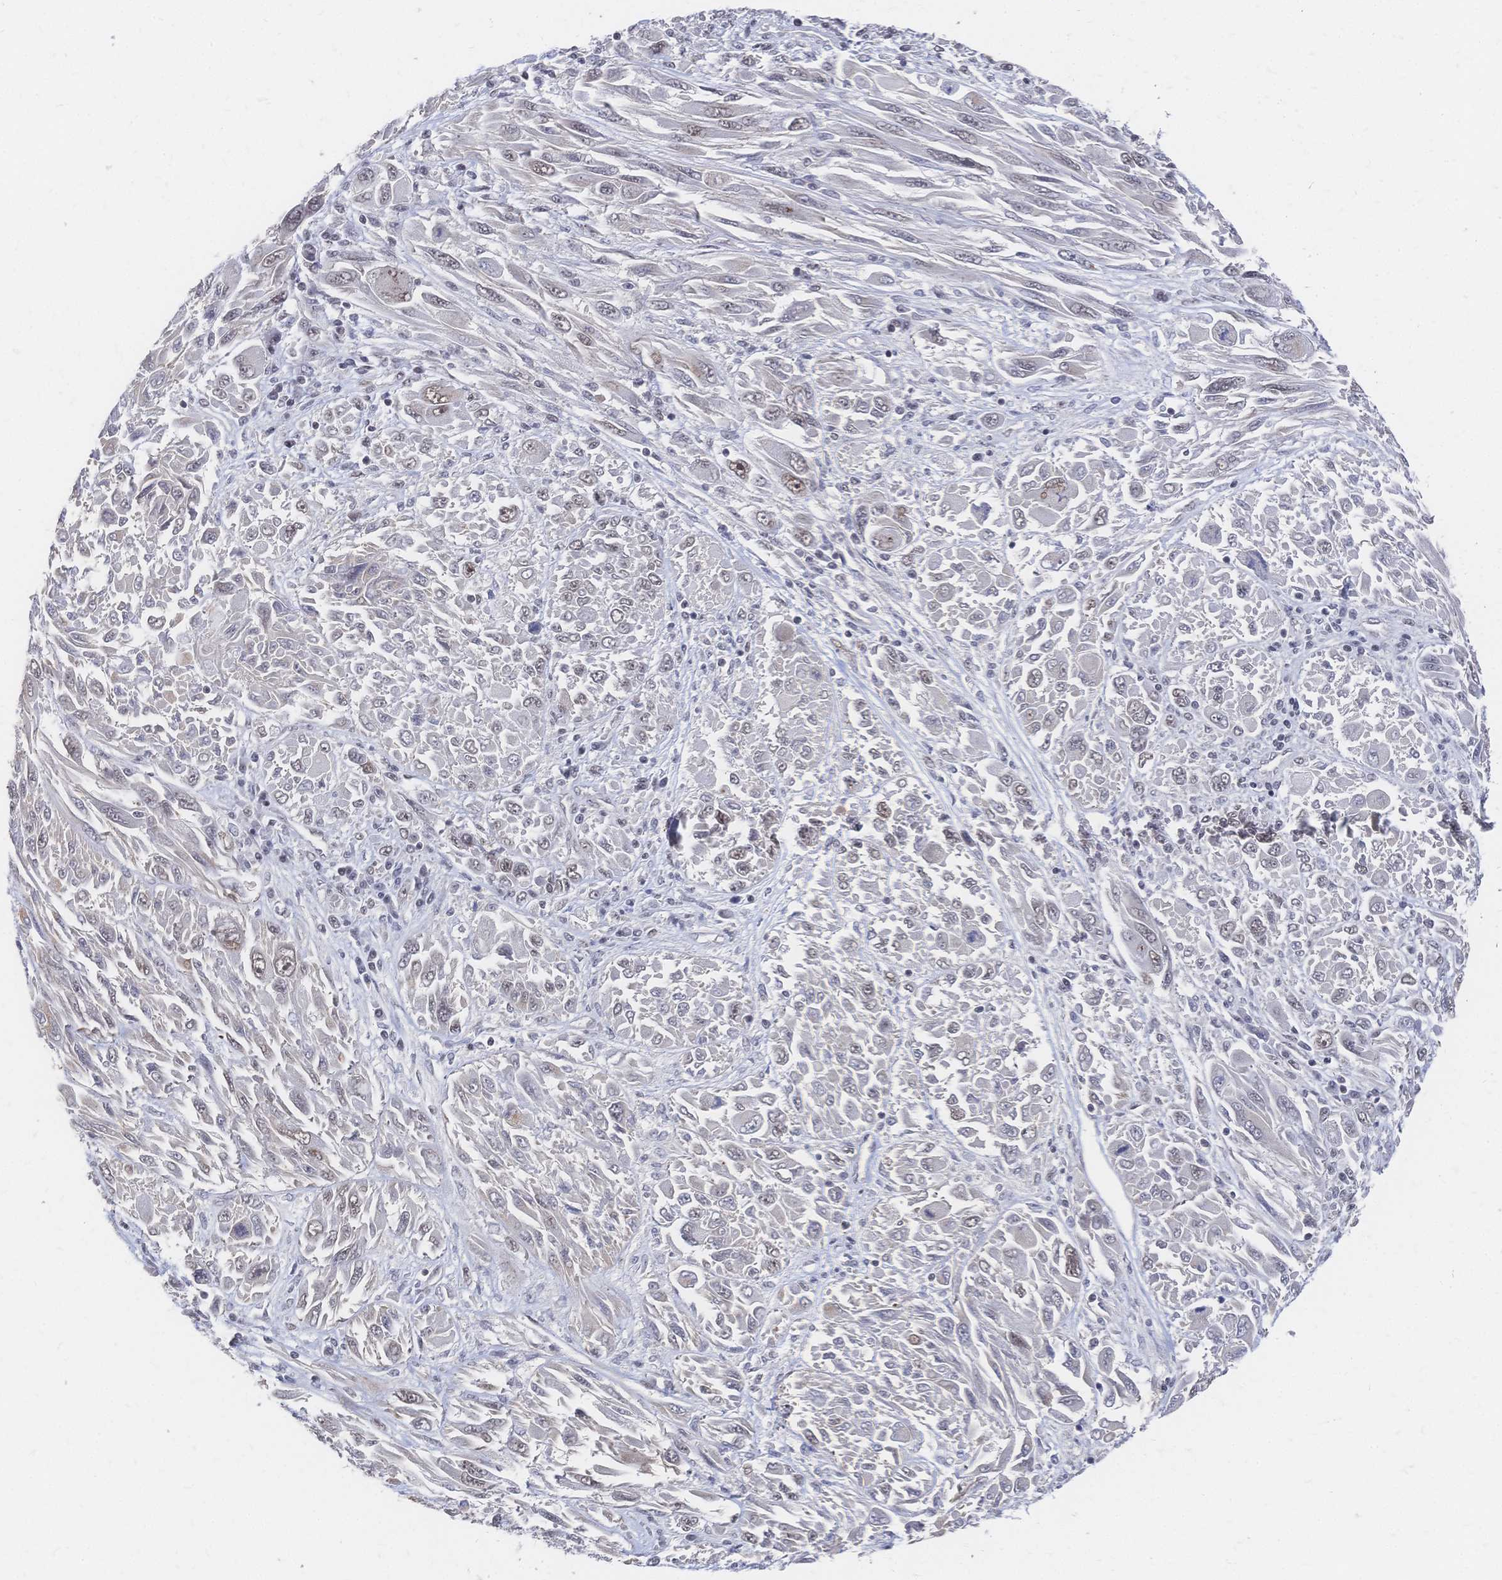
{"staining": {"intensity": "weak", "quantity": "<25%", "location": "nuclear"}, "tissue": "melanoma", "cell_type": "Tumor cells", "image_type": "cancer", "snomed": [{"axis": "morphology", "description": "Malignant melanoma, NOS"}, {"axis": "topography", "description": "Skin"}], "caption": "The histopathology image exhibits no significant expression in tumor cells of malignant melanoma.", "gene": "NELFA", "patient": {"sex": "female", "age": 91}}